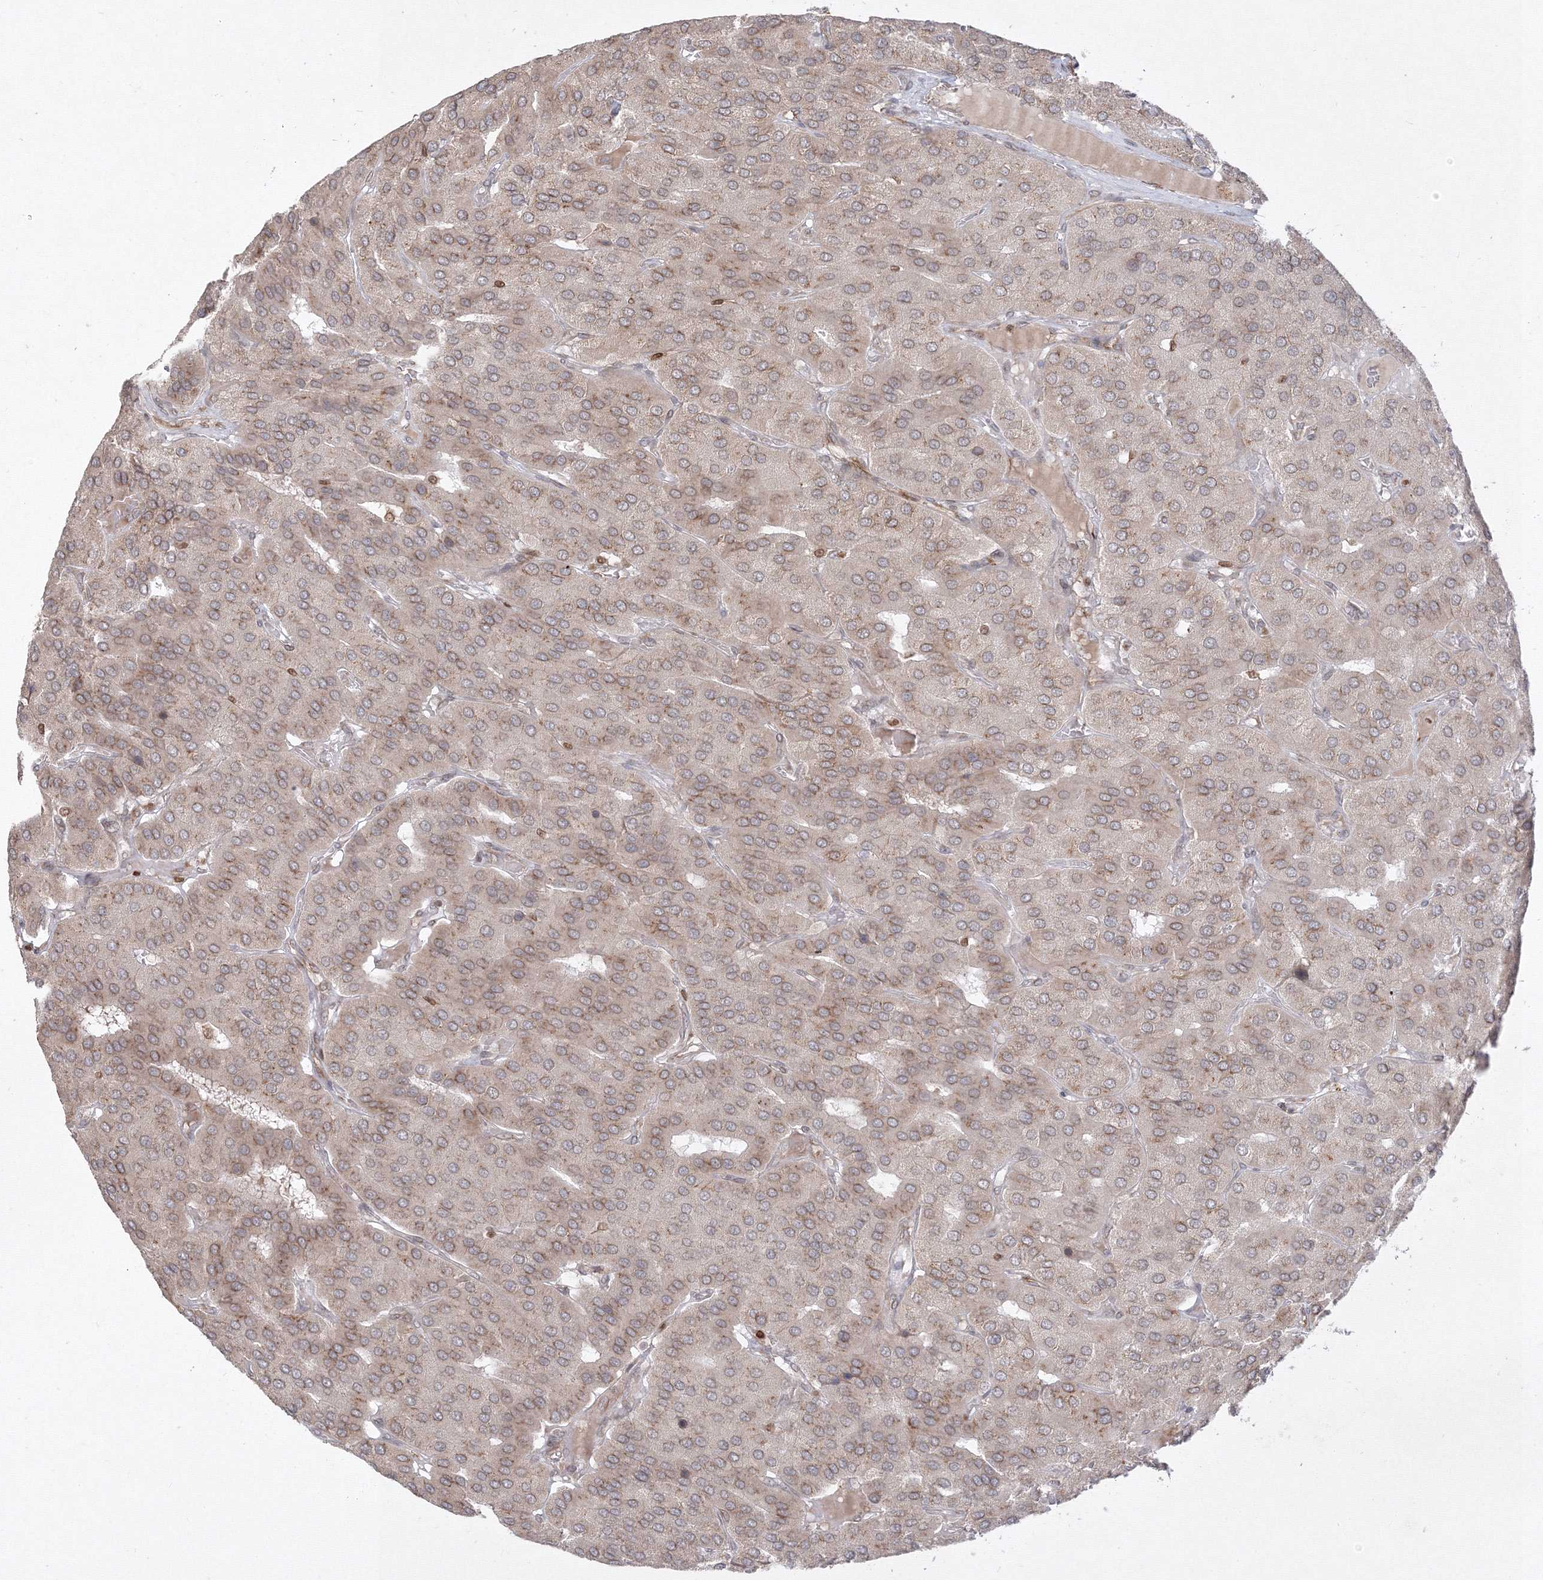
{"staining": {"intensity": "weak", "quantity": "25%-75%", "location": "cytoplasmic/membranous"}, "tissue": "parathyroid gland", "cell_type": "Glandular cells", "image_type": "normal", "snomed": [{"axis": "morphology", "description": "Normal tissue, NOS"}, {"axis": "morphology", "description": "Adenoma, NOS"}, {"axis": "topography", "description": "Parathyroid gland"}], "caption": "A brown stain shows weak cytoplasmic/membranous positivity of a protein in glandular cells of unremarkable human parathyroid gland.", "gene": "TMEM50B", "patient": {"sex": "female", "age": 86}}